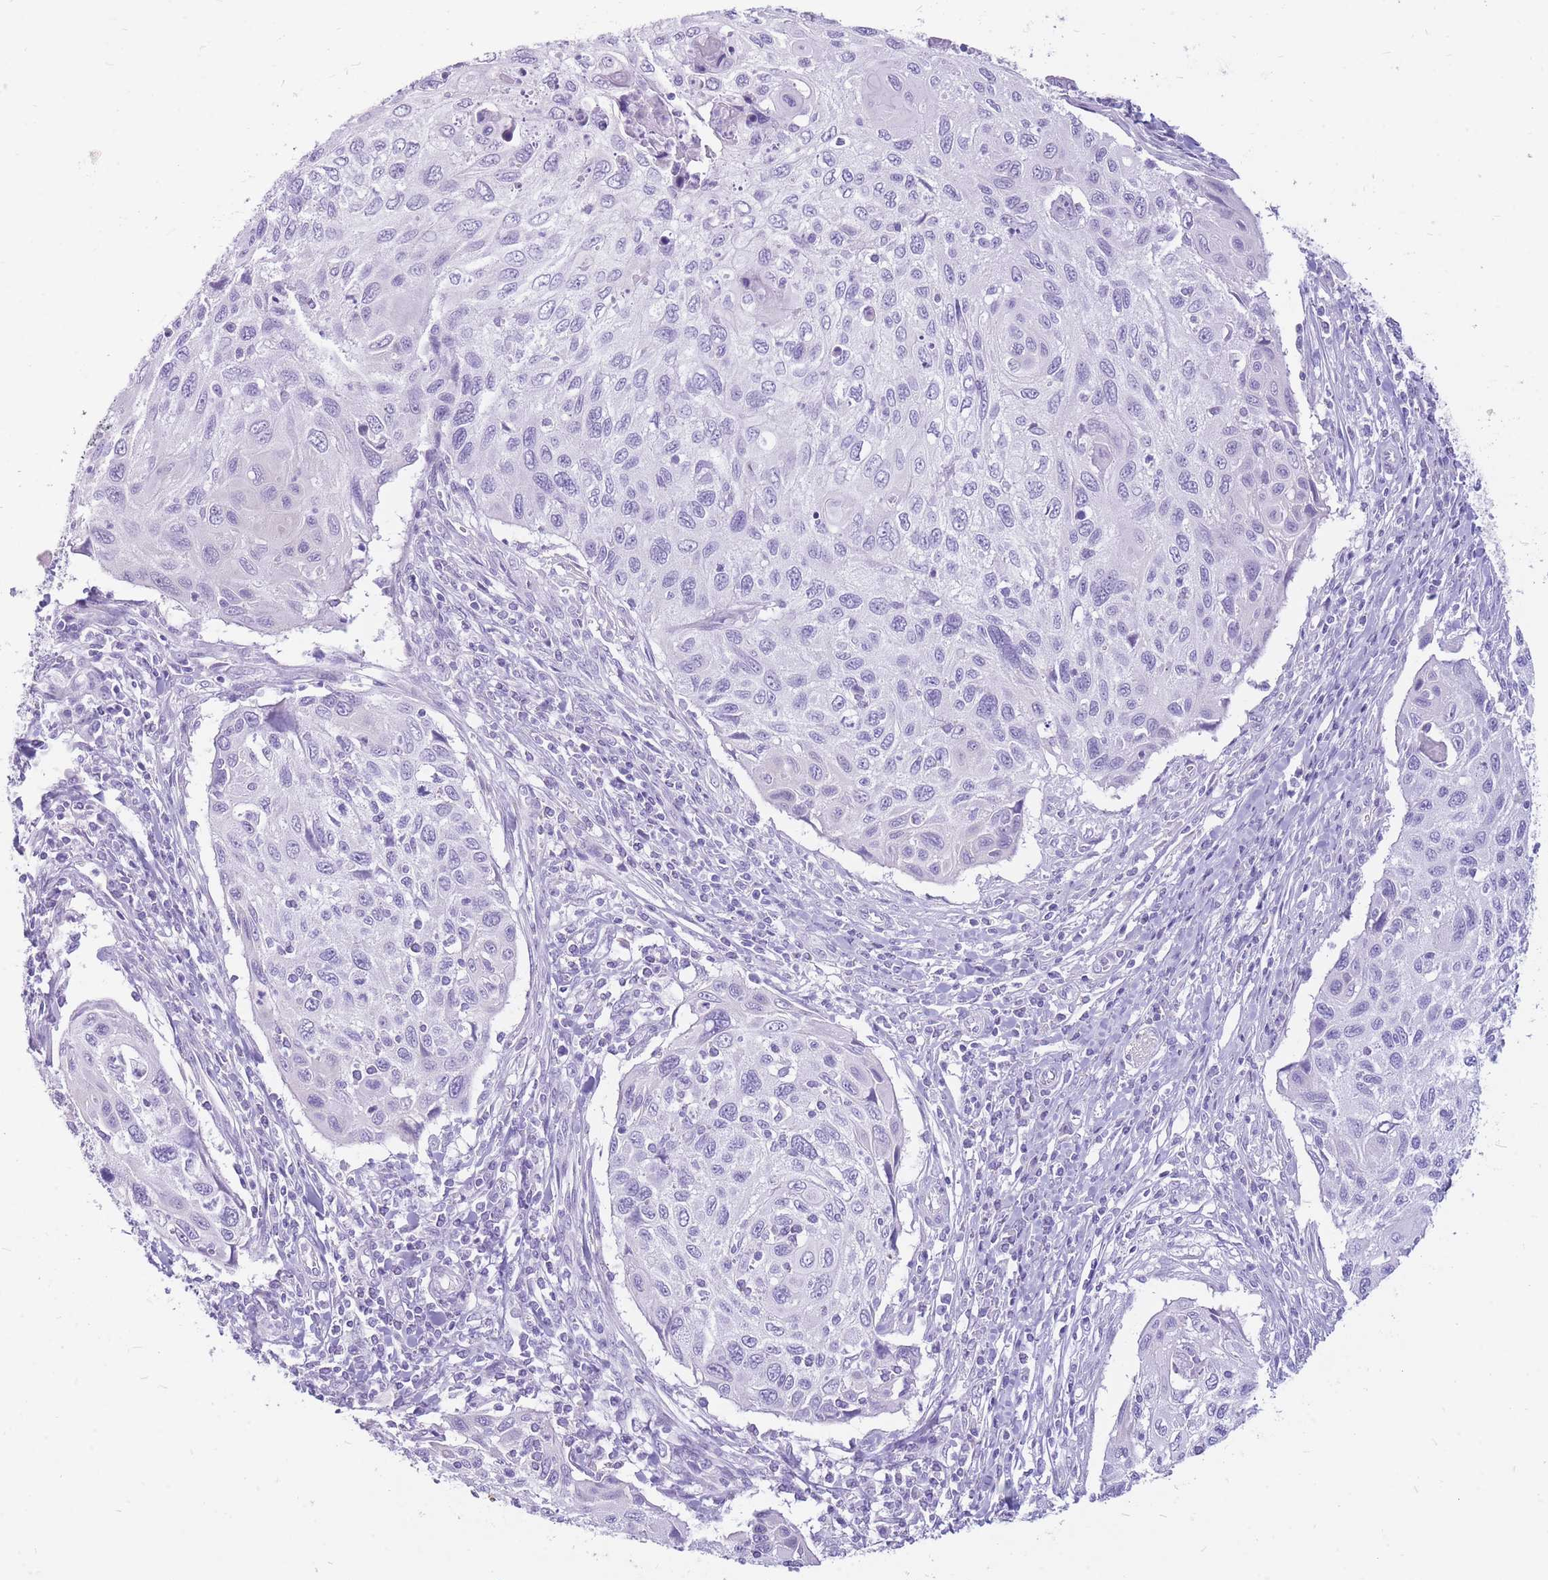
{"staining": {"intensity": "negative", "quantity": "none", "location": "none"}, "tissue": "cervical cancer", "cell_type": "Tumor cells", "image_type": "cancer", "snomed": [{"axis": "morphology", "description": "Squamous cell carcinoma, NOS"}, {"axis": "topography", "description": "Cervix"}], "caption": "Immunohistochemistry (IHC) of human squamous cell carcinoma (cervical) demonstrates no staining in tumor cells.", "gene": "CYP21A2", "patient": {"sex": "female", "age": 70}}